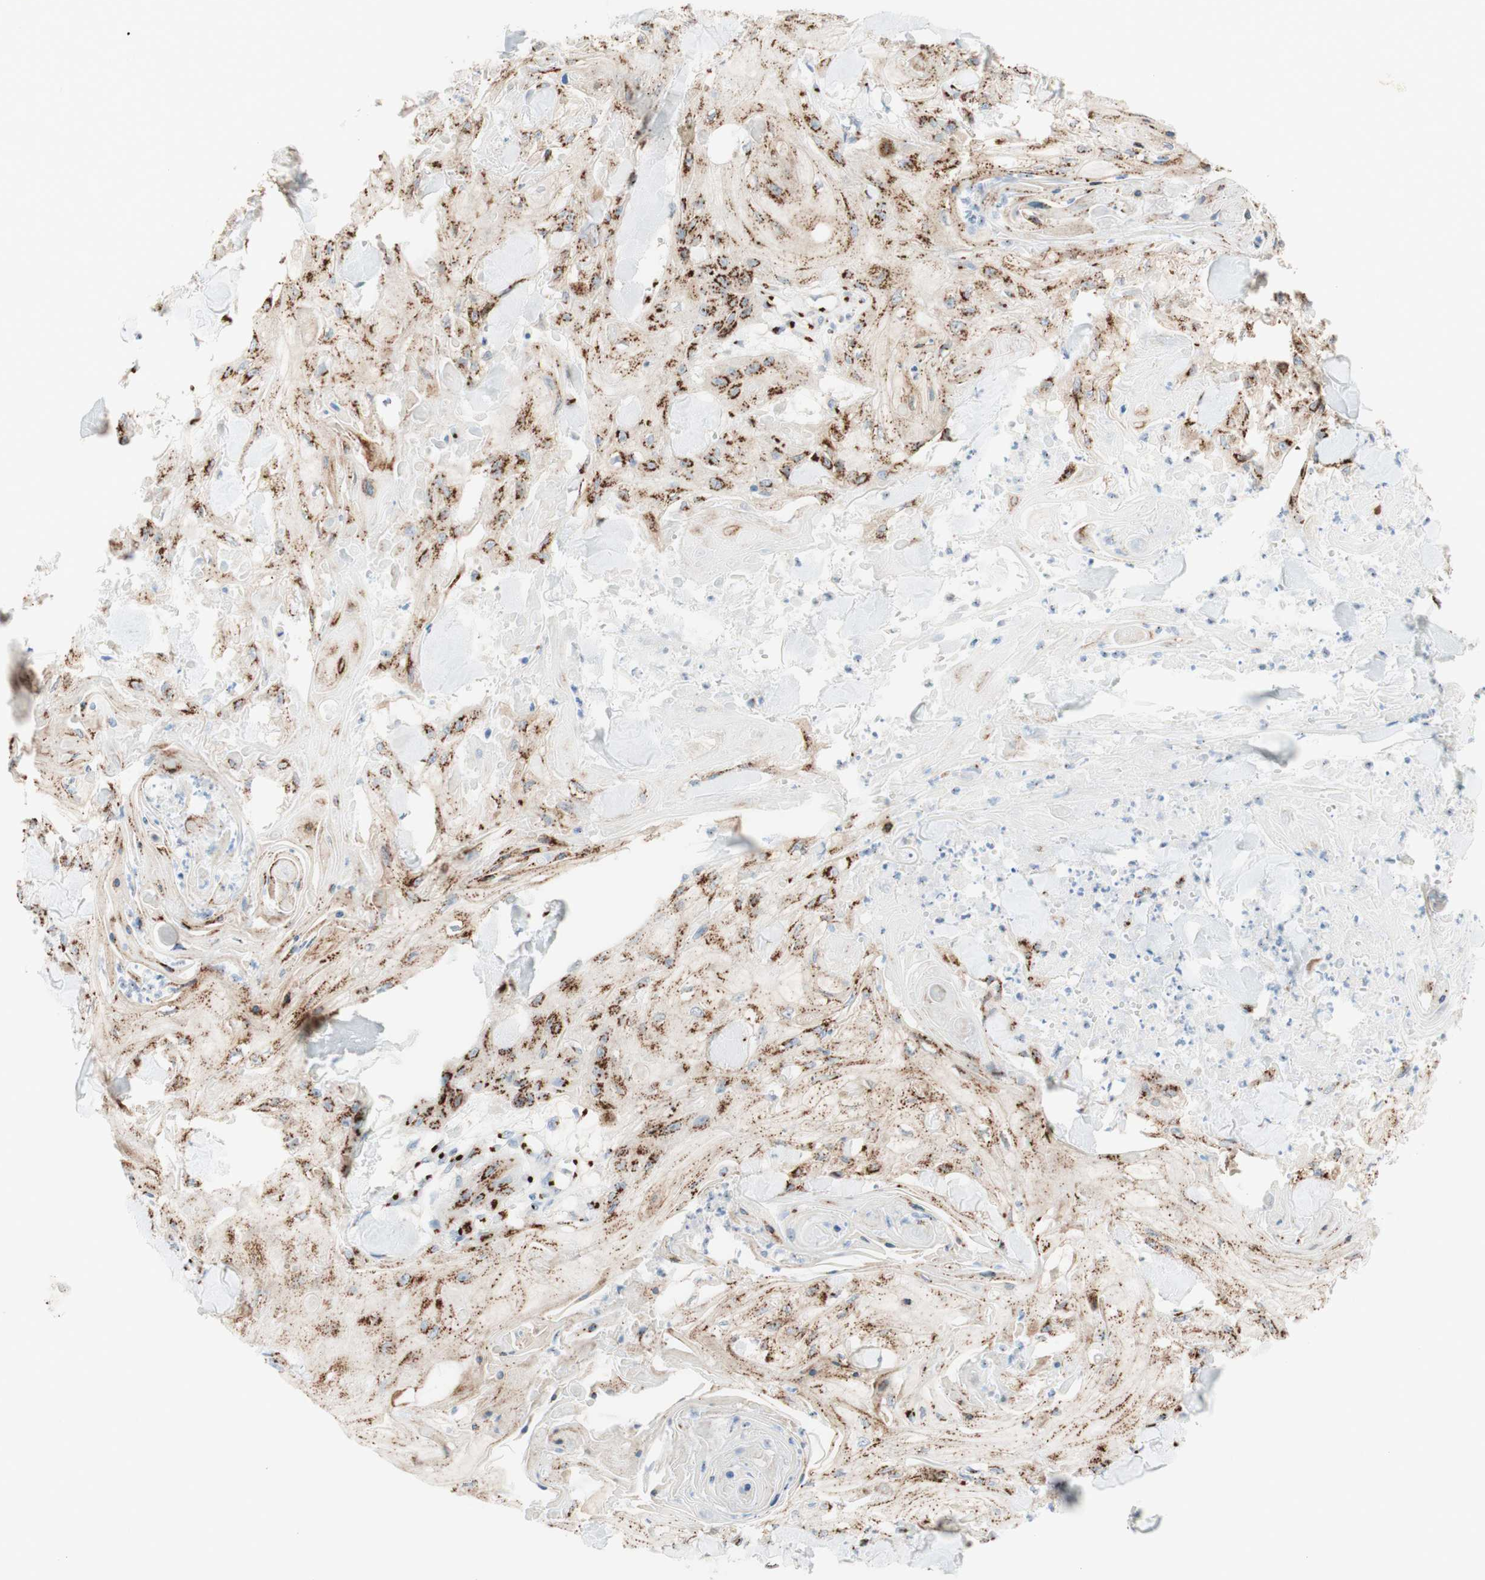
{"staining": {"intensity": "strong", "quantity": ">75%", "location": "cytoplasmic/membranous"}, "tissue": "skin cancer", "cell_type": "Tumor cells", "image_type": "cancer", "snomed": [{"axis": "morphology", "description": "Squamous cell carcinoma, NOS"}, {"axis": "topography", "description": "Skin"}], "caption": "Immunohistochemical staining of human squamous cell carcinoma (skin) exhibits strong cytoplasmic/membranous protein staining in approximately >75% of tumor cells.", "gene": "GOLGB1", "patient": {"sex": "male", "age": 74}}